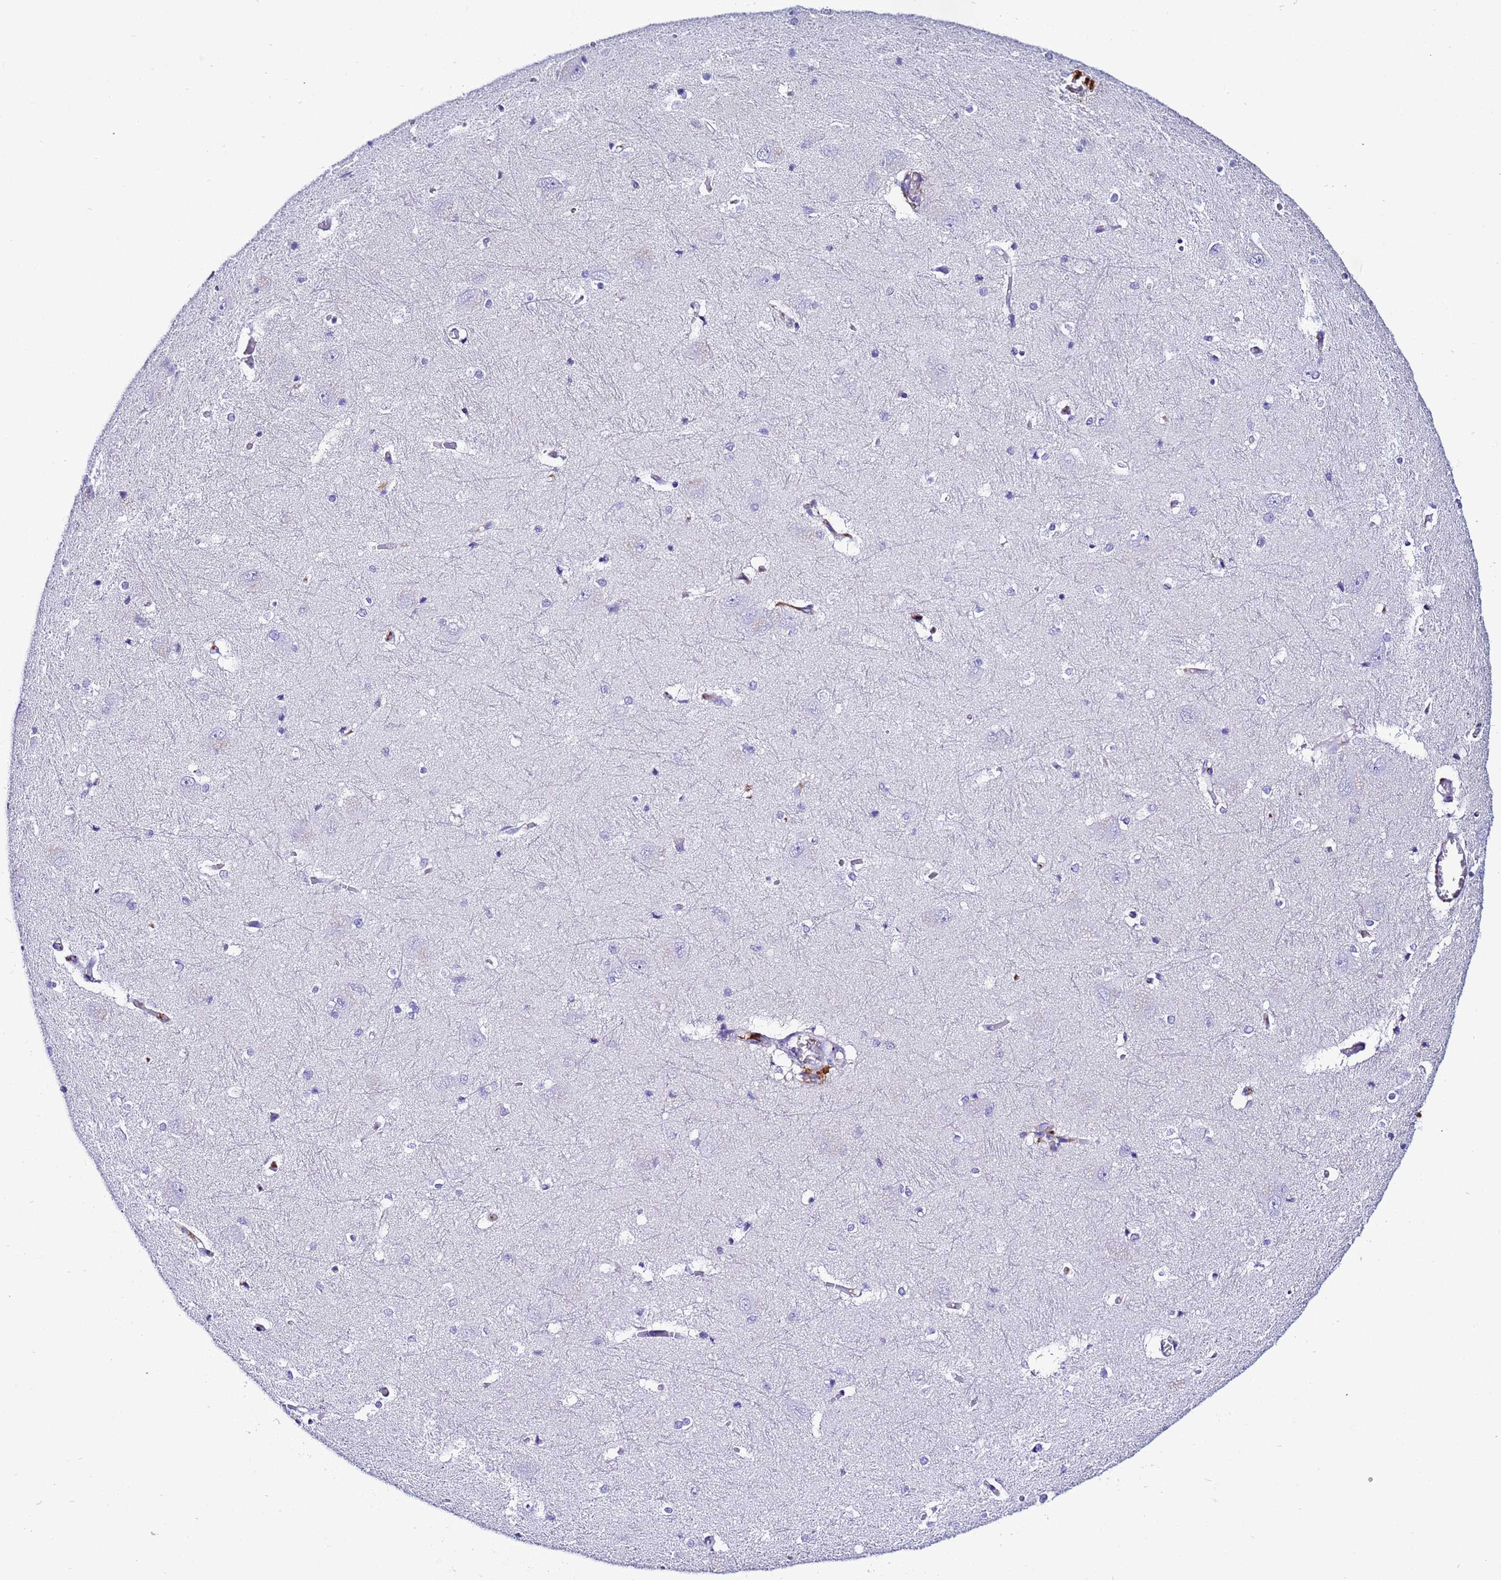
{"staining": {"intensity": "negative", "quantity": "none", "location": "none"}, "tissue": "caudate", "cell_type": "Glial cells", "image_type": "normal", "snomed": [{"axis": "morphology", "description": "Normal tissue, NOS"}, {"axis": "topography", "description": "Lateral ventricle wall"}], "caption": "A high-resolution photomicrograph shows IHC staining of benign caudate, which exhibits no significant positivity in glial cells. (Brightfield microscopy of DAB immunohistochemistry (IHC) at high magnification).", "gene": "CFHR1", "patient": {"sex": "male", "age": 37}}